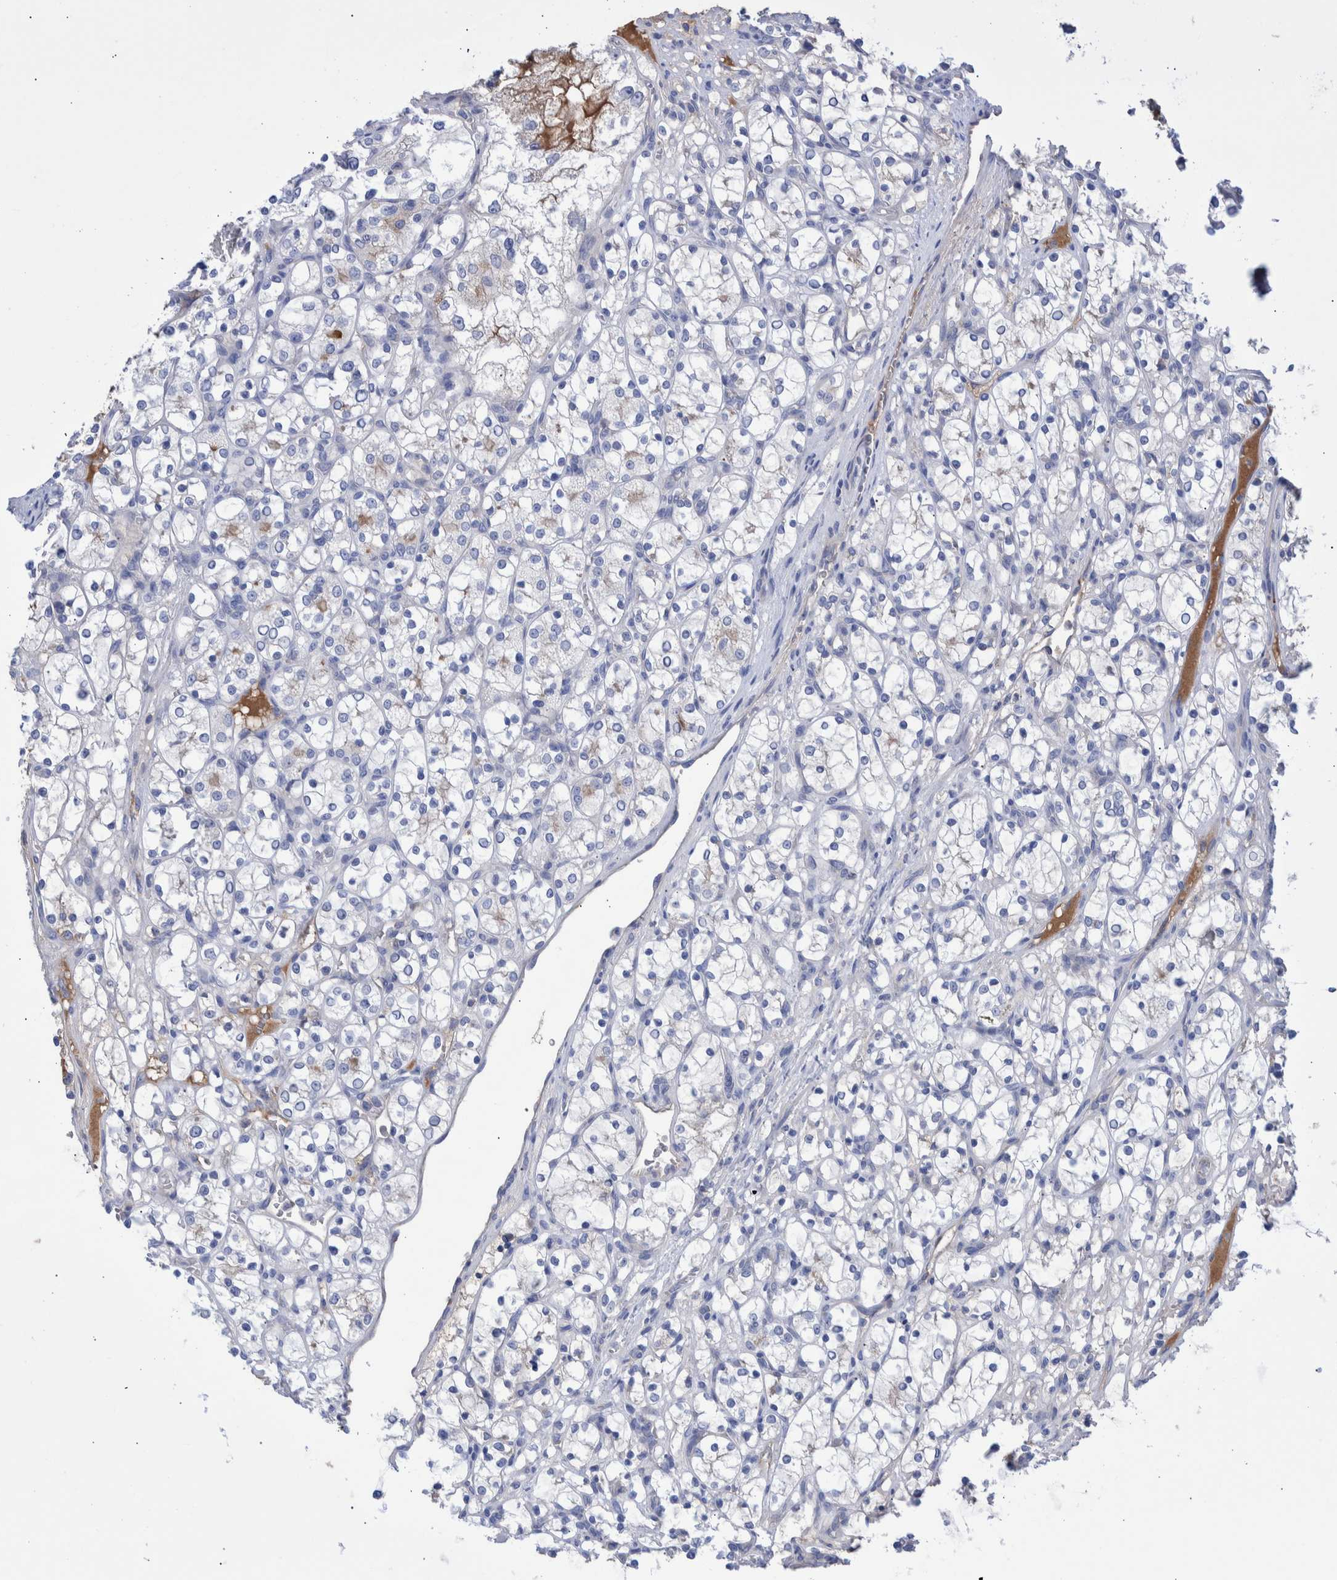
{"staining": {"intensity": "negative", "quantity": "none", "location": "none"}, "tissue": "renal cancer", "cell_type": "Tumor cells", "image_type": "cancer", "snomed": [{"axis": "morphology", "description": "Adenocarcinoma, NOS"}, {"axis": "topography", "description": "Kidney"}], "caption": "Immunohistochemical staining of human adenocarcinoma (renal) exhibits no significant staining in tumor cells. Brightfield microscopy of immunohistochemistry stained with DAB (brown) and hematoxylin (blue), captured at high magnification.", "gene": "DLL4", "patient": {"sex": "female", "age": 69}}